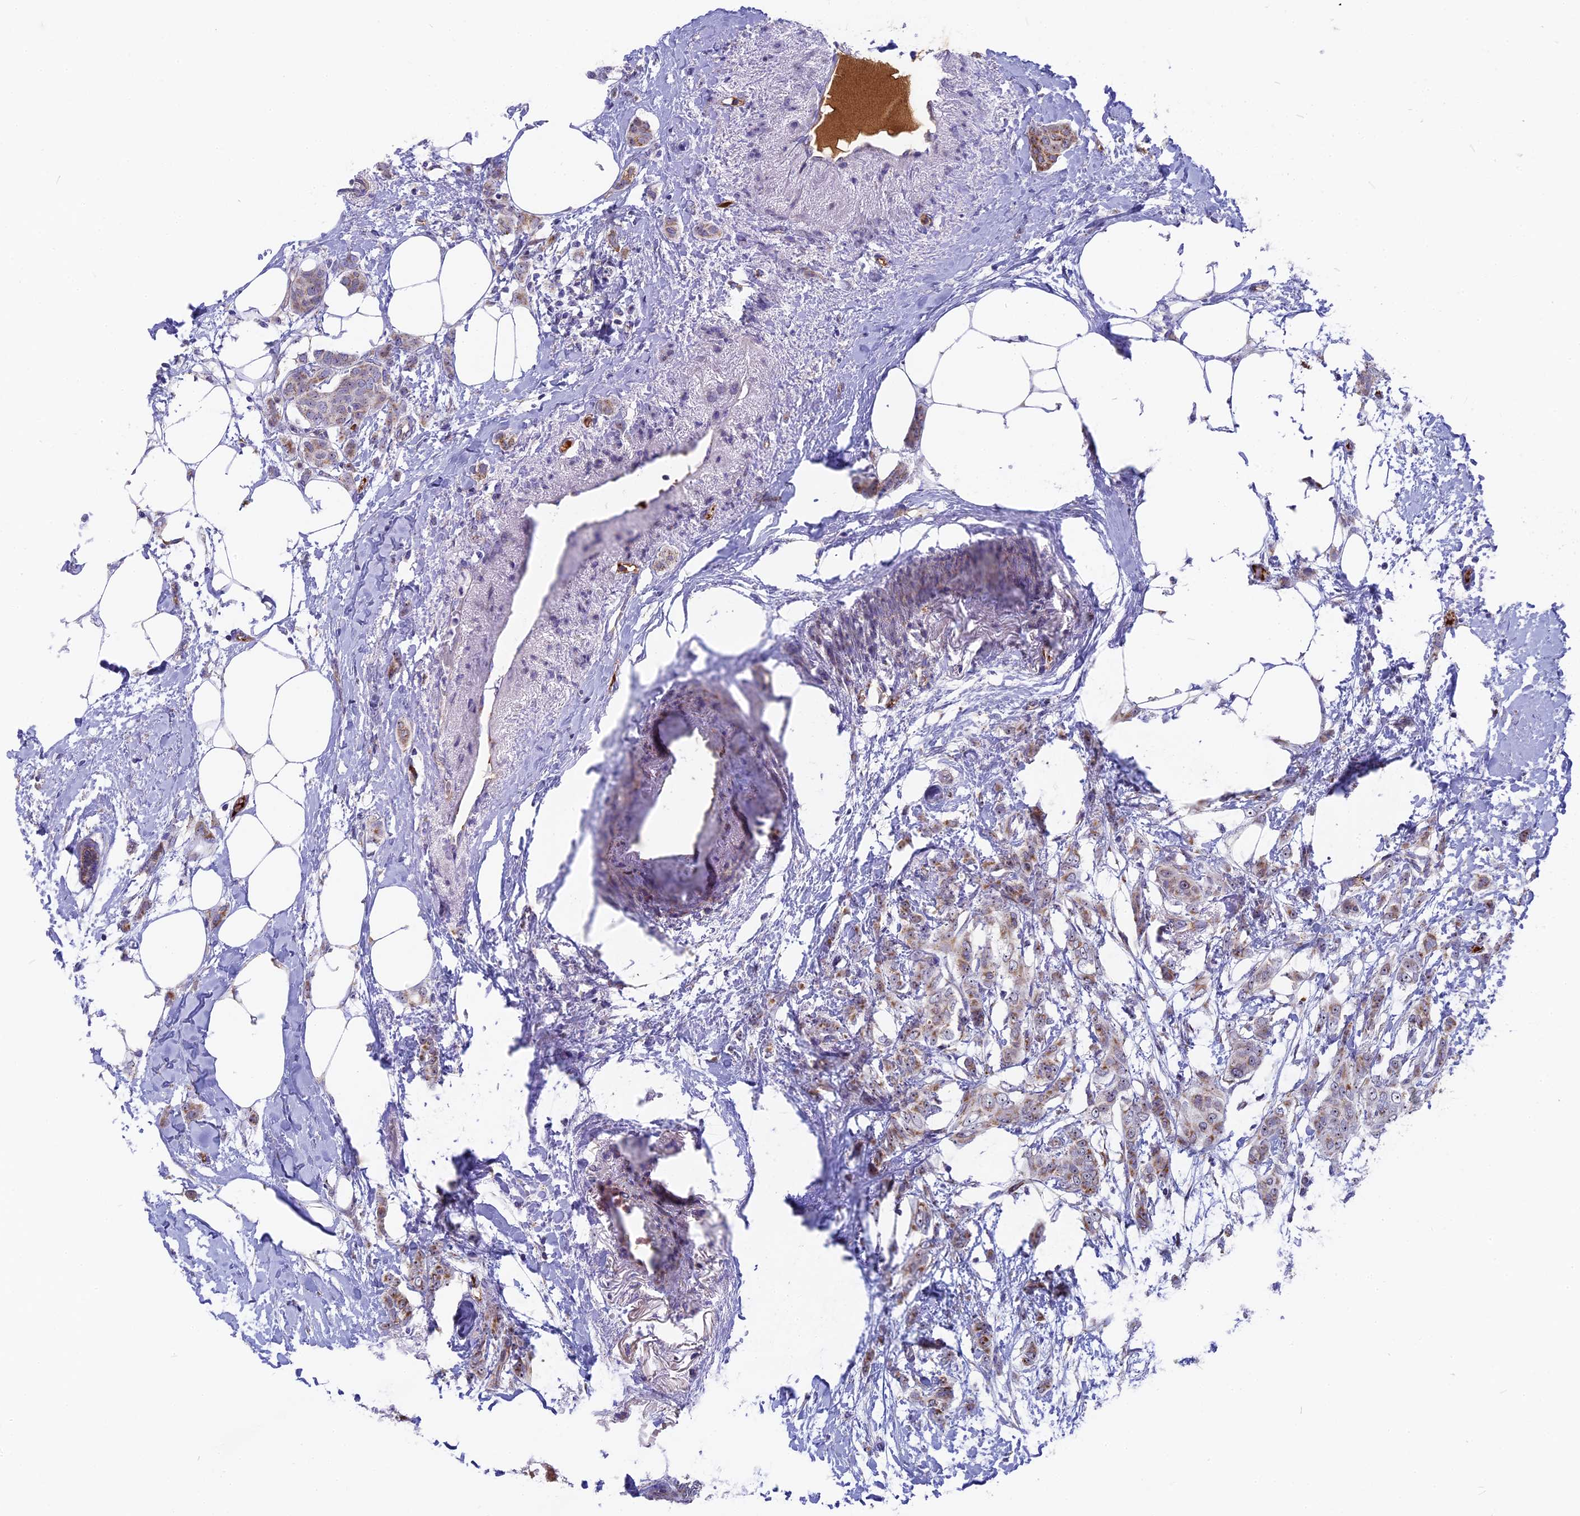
{"staining": {"intensity": "weak", "quantity": ">75%", "location": "cytoplasmic/membranous"}, "tissue": "breast cancer", "cell_type": "Tumor cells", "image_type": "cancer", "snomed": [{"axis": "morphology", "description": "Duct carcinoma"}, {"axis": "topography", "description": "Breast"}], "caption": "Approximately >75% of tumor cells in human breast cancer reveal weak cytoplasmic/membranous protein positivity as visualized by brown immunohistochemical staining.", "gene": "DTWD1", "patient": {"sex": "female", "age": 72}}